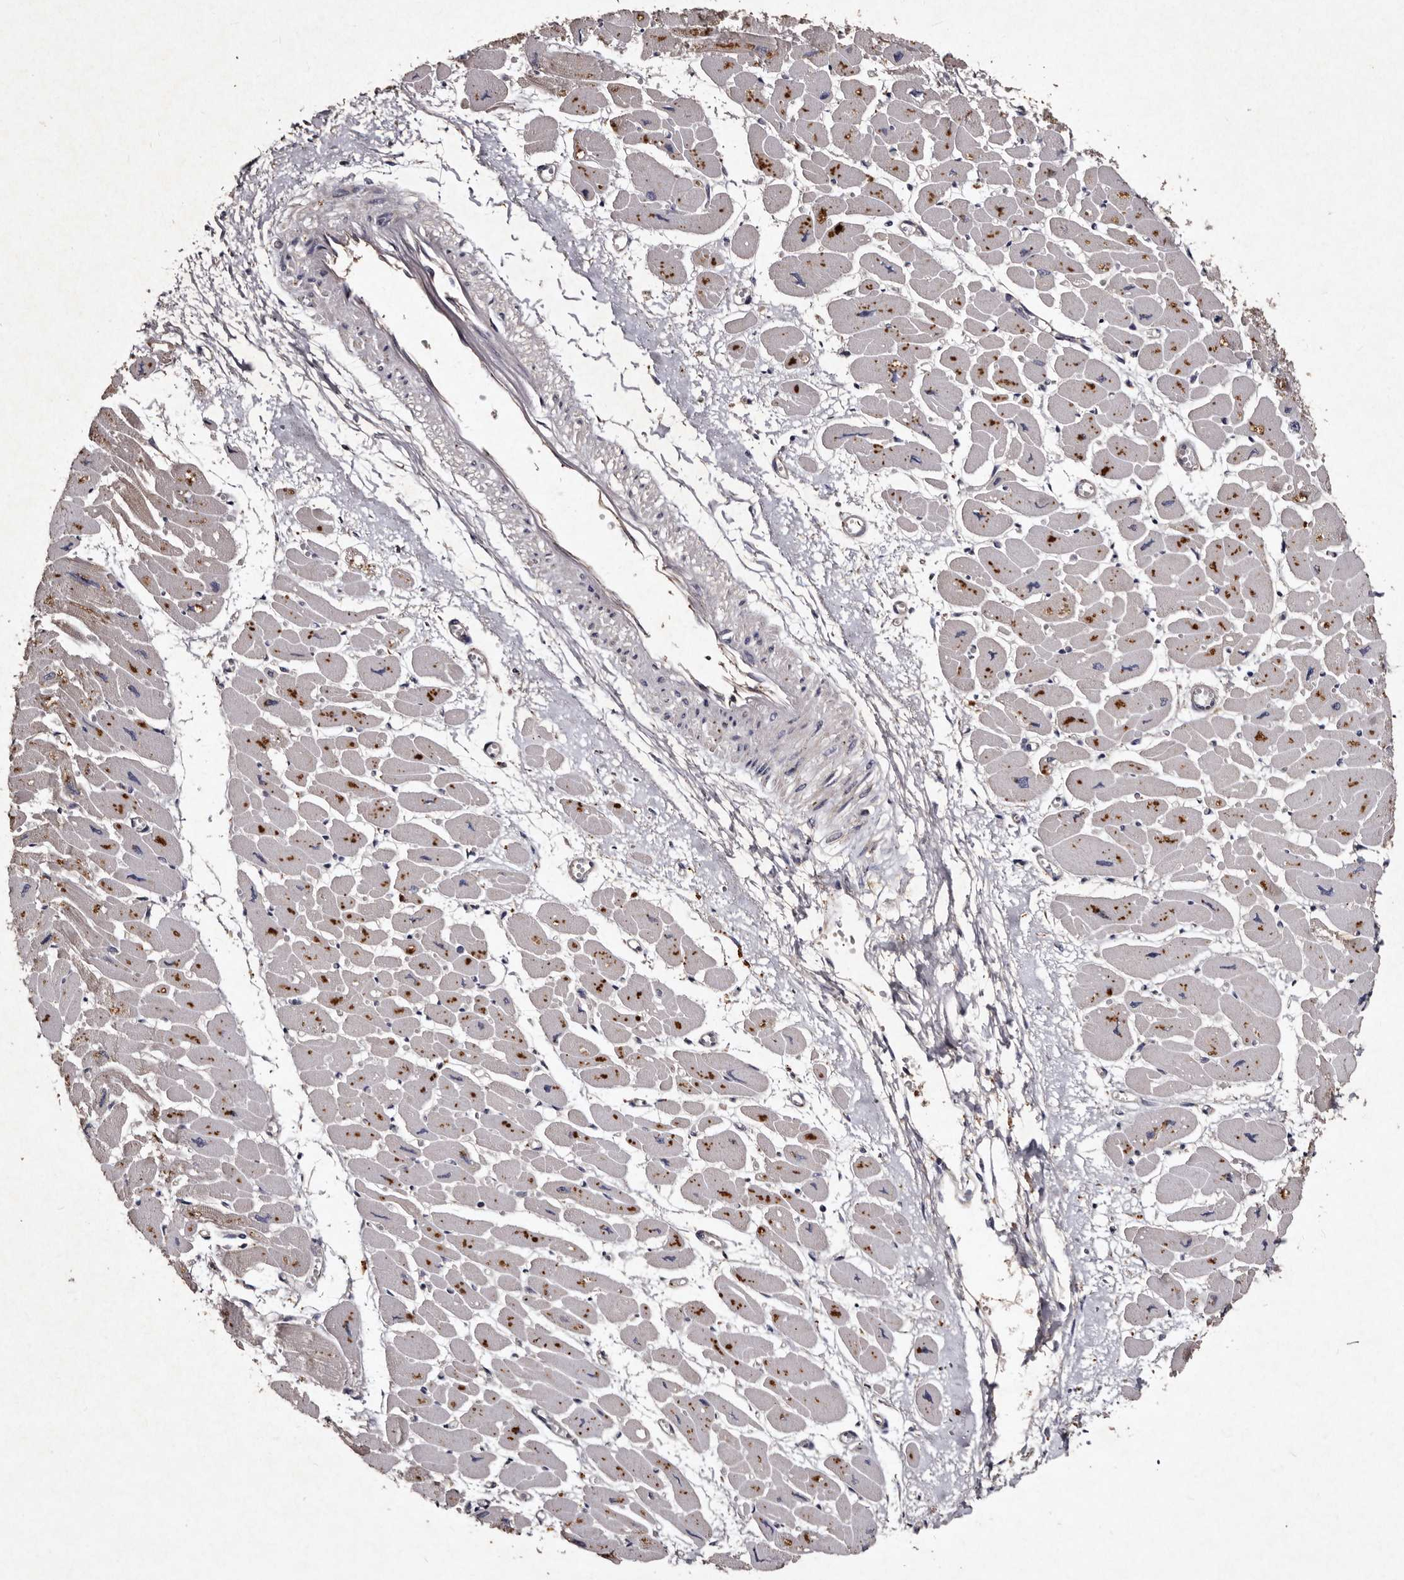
{"staining": {"intensity": "moderate", "quantity": ">75%", "location": "cytoplasmic/membranous"}, "tissue": "heart muscle", "cell_type": "Cardiomyocytes", "image_type": "normal", "snomed": [{"axis": "morphology", "description": "Normal tissue, NOS"}, {"axis": "topography", "description": "Heart"}], "caption": "Cardiomyocytes demonstrate moderate cytoplasmic/membranous positivity in approximately >75% of cells in normal heart muscle. Using DAB (3,3'-diaminobenzidine) (brown) and hematoxylin (blue) stains, captured at high magnification using brightfield microscopy.", "gene": "TFB1M", "patient": {"sex": "female", "age": 54}}